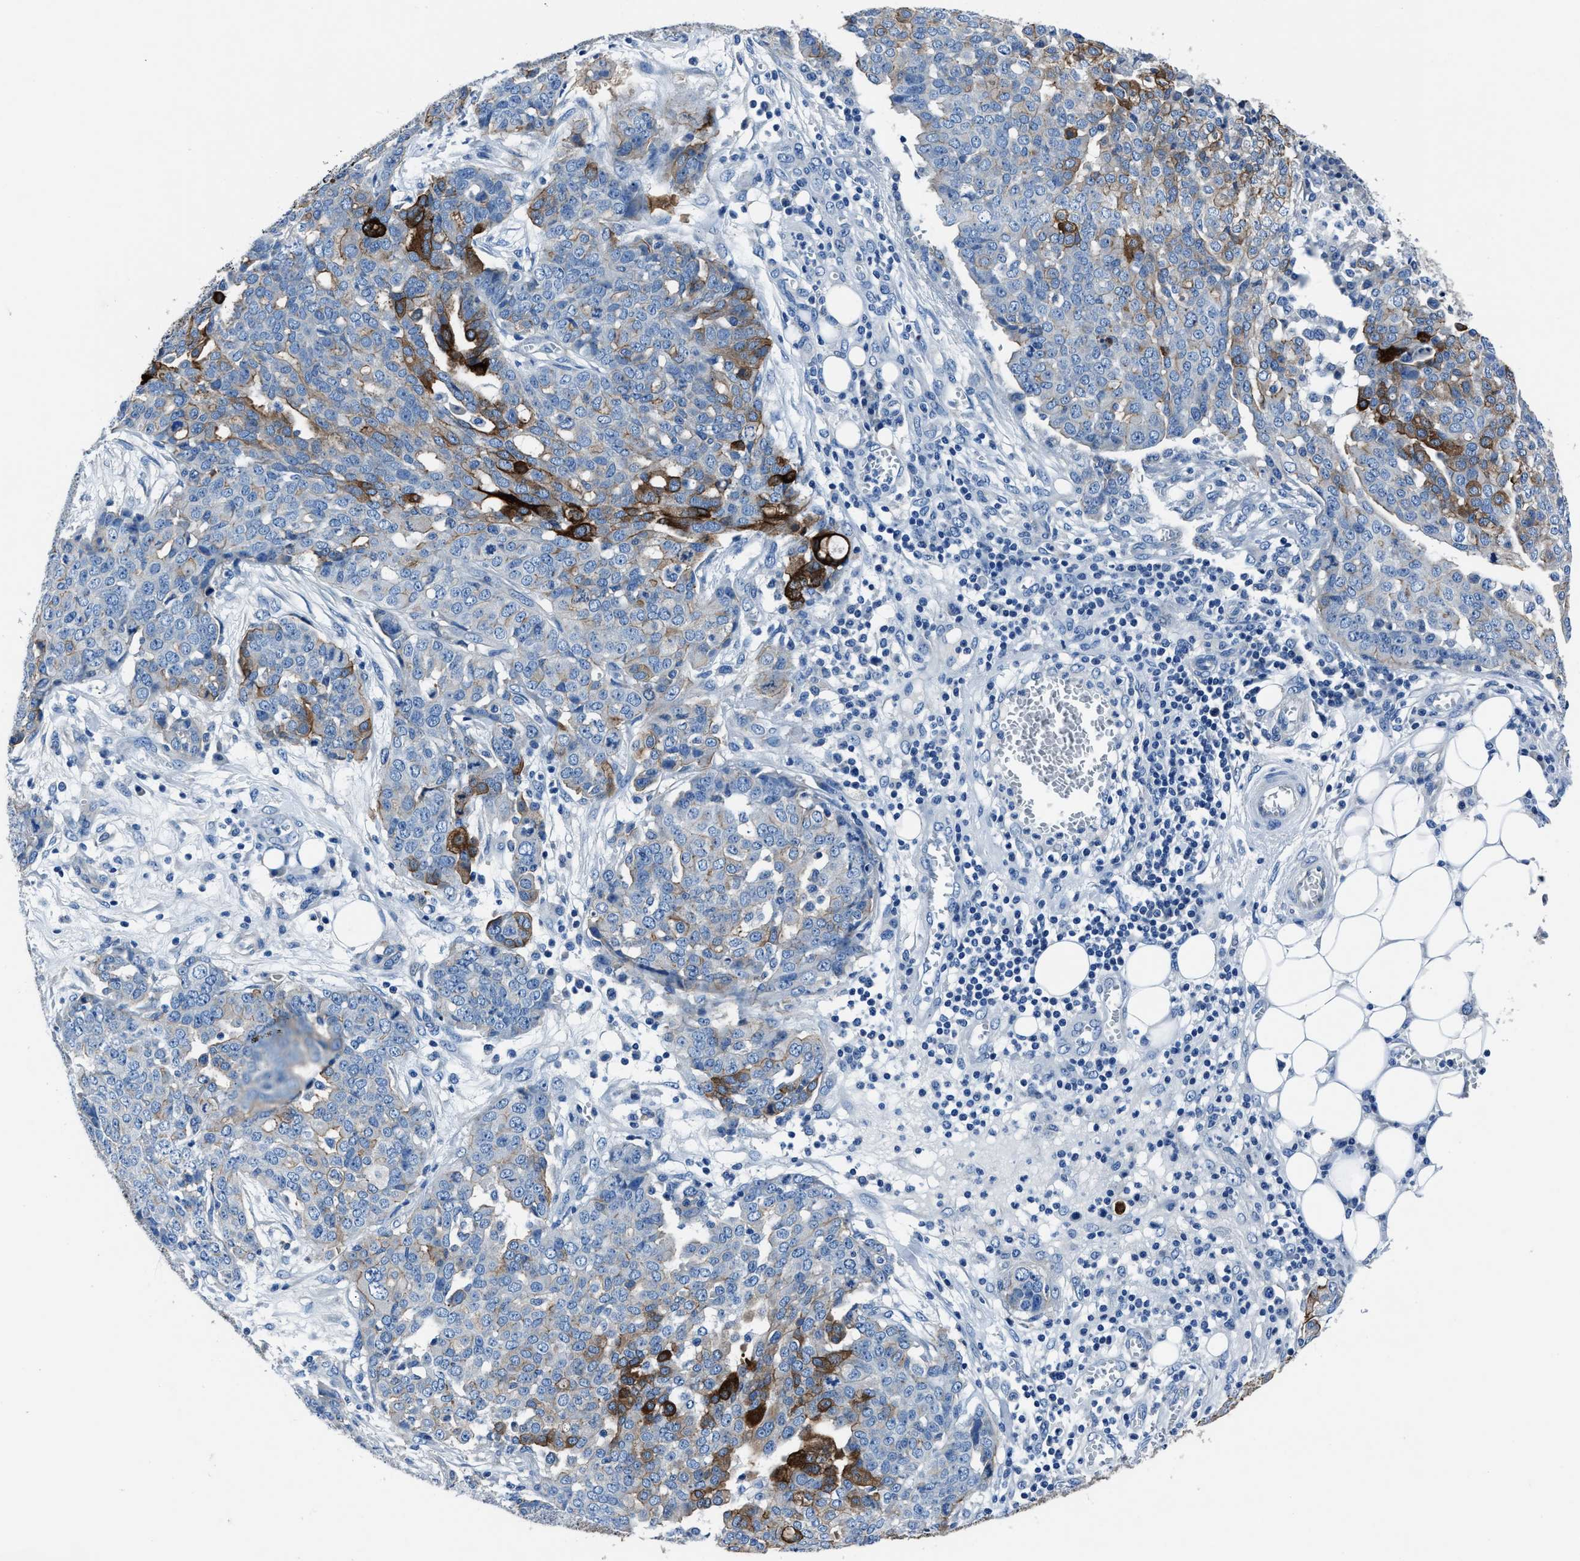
{"staining": {"intensity": "moderate", "quantity": "<25%", "location": "cytoplasmic/membranous"}, "tissue": "ovarian cancer", "cell_type": "Tumor cells", "image_type": "cancer", "snomed": [{"axis": "morphology", "description": "Cystadenocarcinoma, serous, NOS"}, {"axis": "topography", "description": "Soft tissue"}, {"axis": "topography", "description": "Ovary"}], "caption": "A brown stain shows moderate cytoplasmic/membranous staining of a protein in ovarian cancer tumor cells.", "gene": "LMO7", "patient": {"sex": "female", "age": 57}}